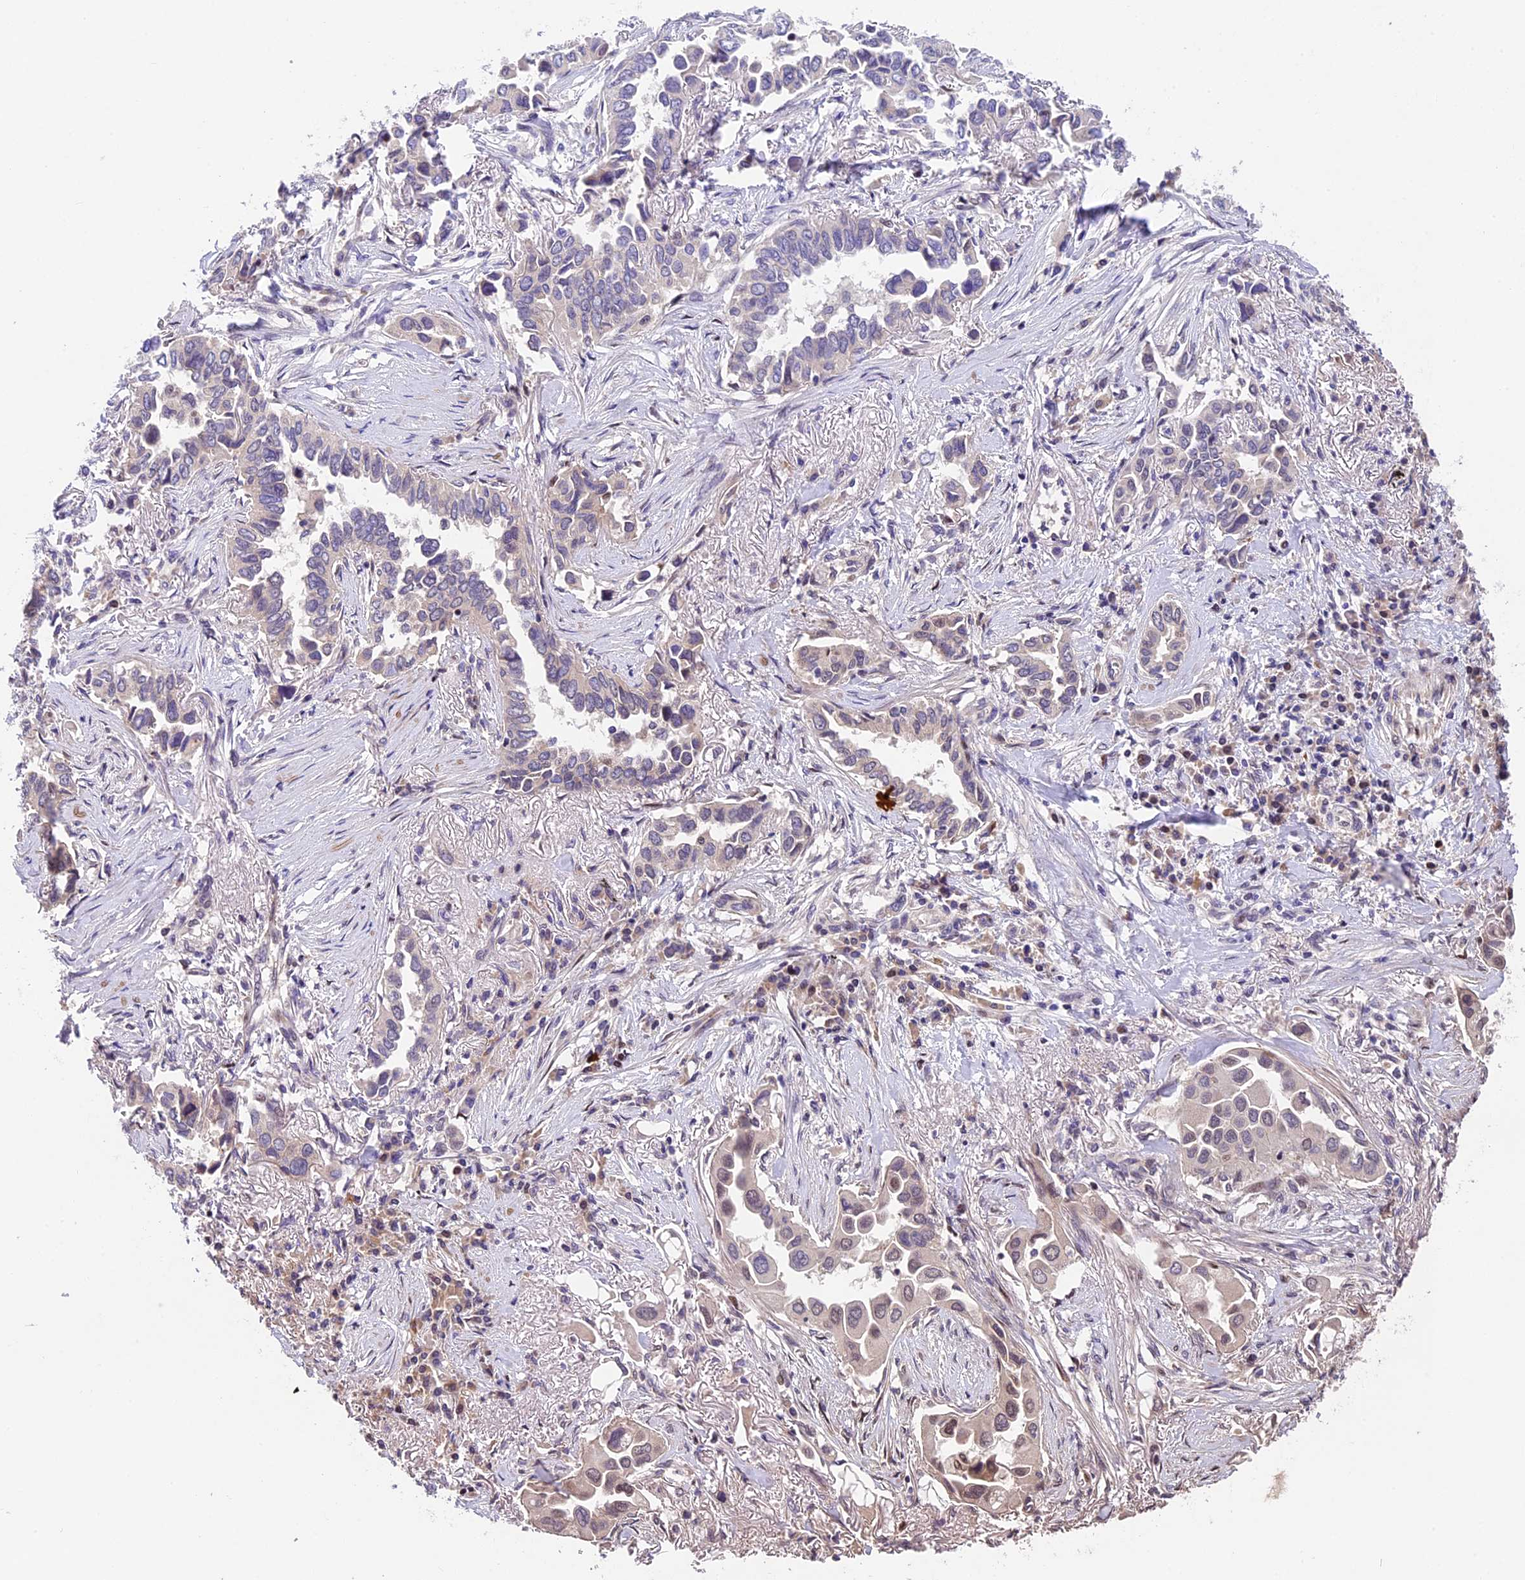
{"staining": {"intensity": "negative", "quantity": "none", "location": "none"}, "tissue": "lung cancer", "cell_type": "Tumor cells", "image_type": "cancer", "snomed": [{"axis": "morphology", "description": "Adenocarcinoma, NOS"}, {"axis": "topography", "description": "Lung"}], "caption": "Tumor cells show no significant expression in lung cancer (adenocarcinoma).", "gene": "CCSER1", "patient": {"sex": "female", "age": 76}}